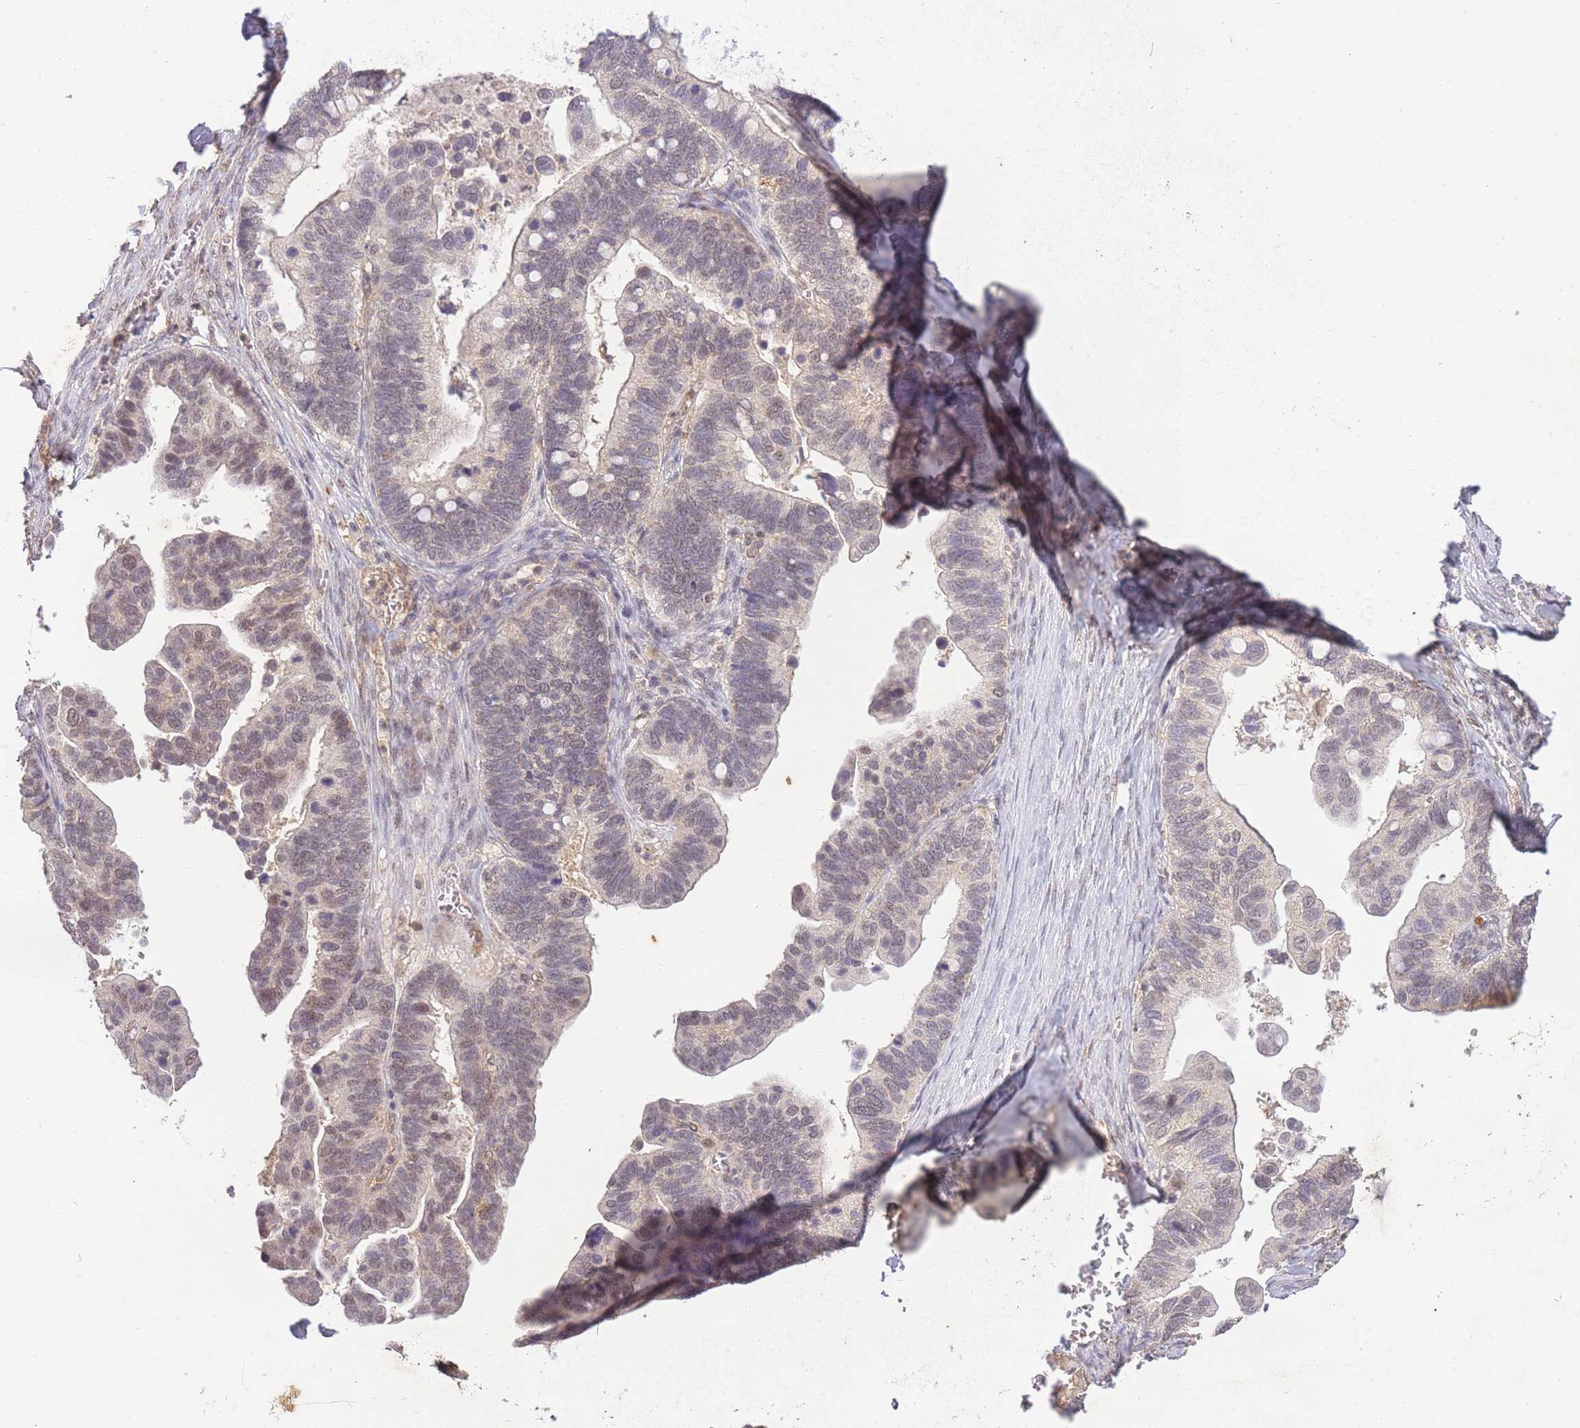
{"staining": {"intensity": "weak", "quantity": "<25%", "location": "nuclear"}, "tissue": "ovarian cancer", "cell_type": "Tumor cells", "image_type": "cancer", "snomed": [{"axis": "morphology", "description": "Cystadenocarcinoma, serous, NOS"}, {"axis": "topography", "description": "Ovary"}], "caption": "Immunohistochemistry of human ovarian cancer (serous cystadenocarcinoma) shows no positivity in tumor cells.", "gene": "RNF144B", "patient": {"sex": "female", "age": 56}}